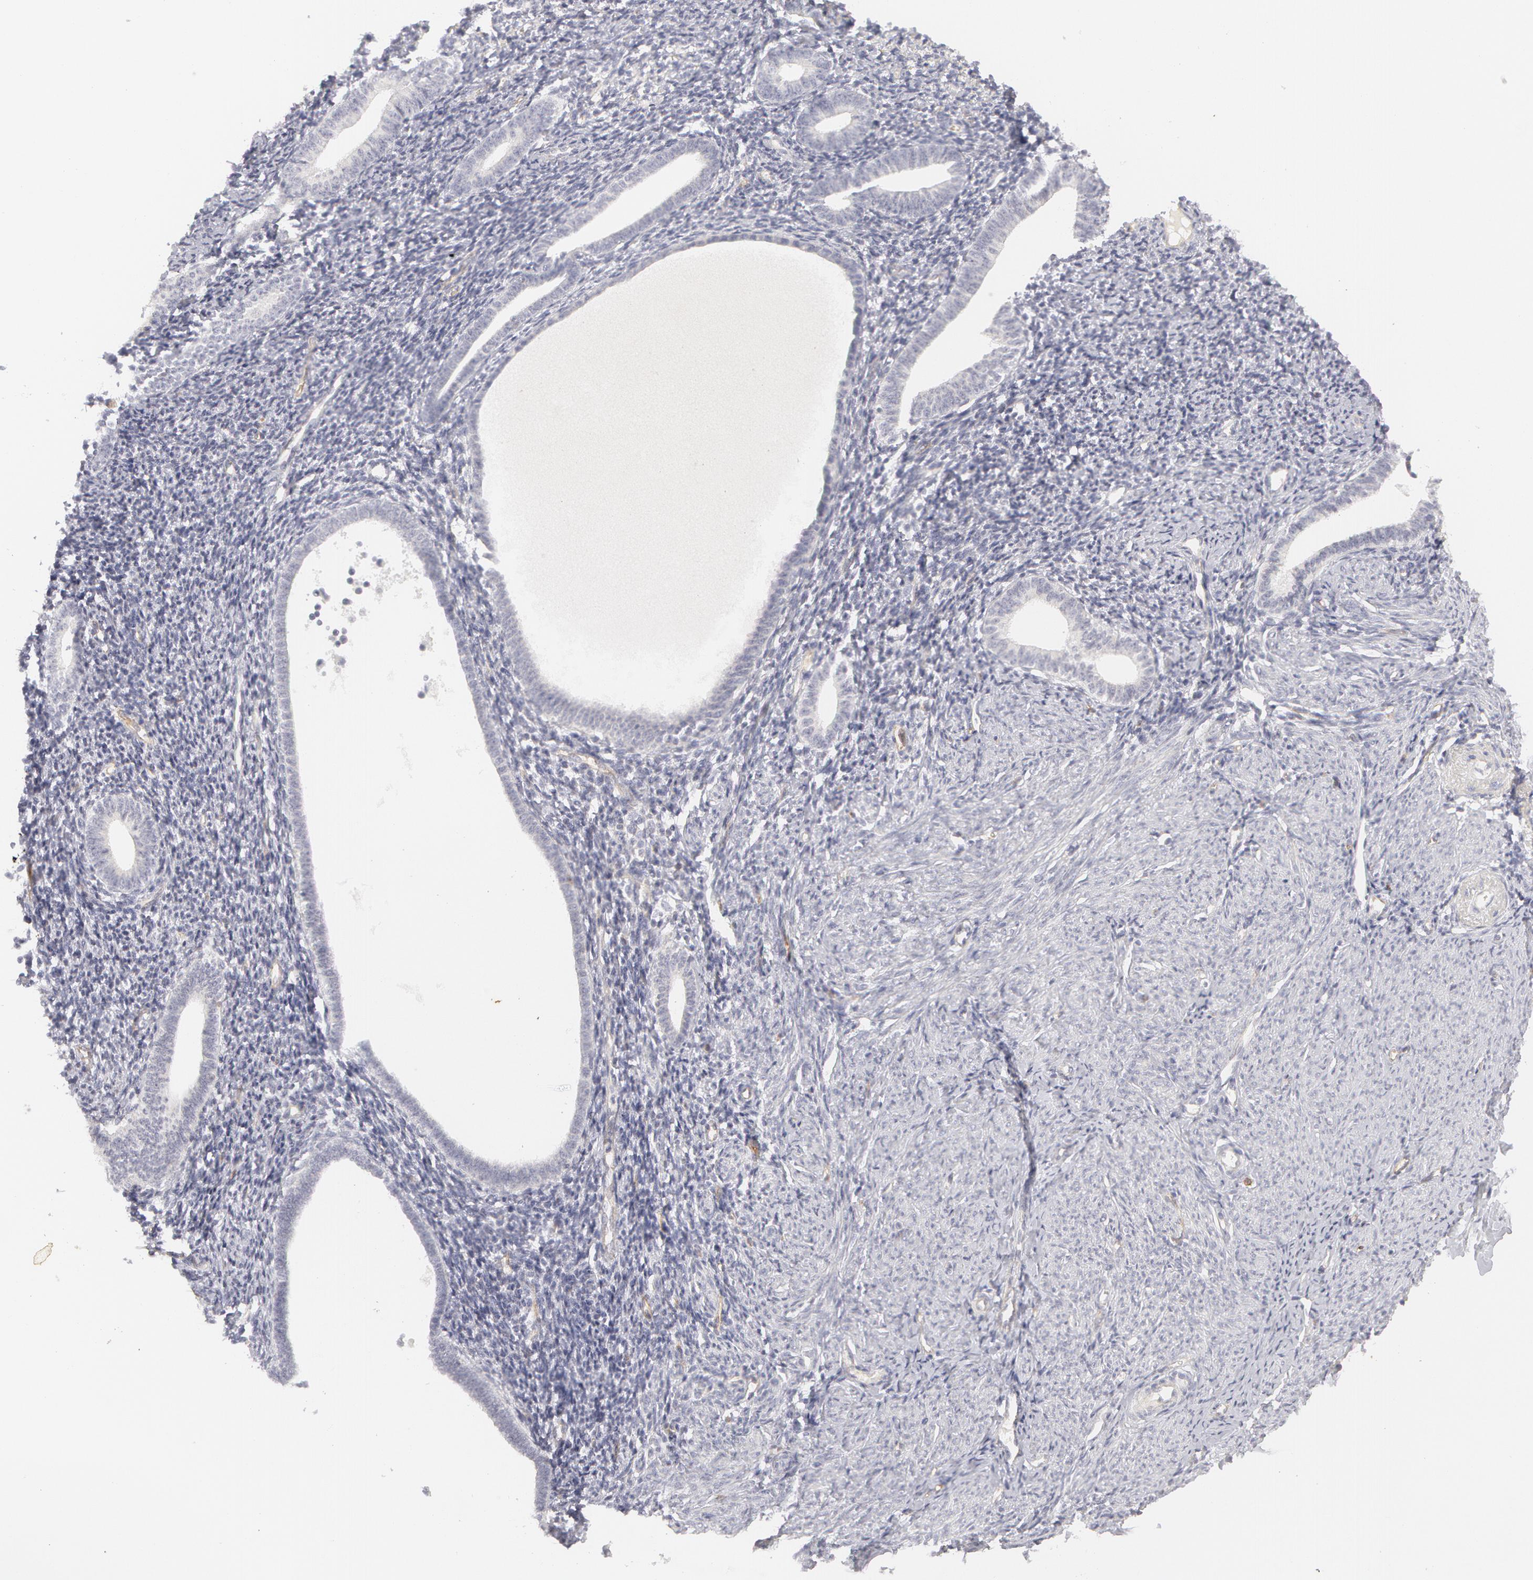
{"staining": {"intensity": "negative", "quantity": "none", "location": "none"}, "tissue": "endometrium", "cell_type": "Cells in endometrial stroma", "image_type": "normal", "snomed": [{"axis": "morphology", "description": "Normal tissue, NOS"}, {"axis": "topography", "description": "Endometrium"}], "caption": "The IHC image has no significant positivity in cells in endometrial stroma of endometrium. (Brightfield microscopy of DAB immunohistochemistry (IHC) at high magnification).", "gene": "ABCB1", "patient": {"sex": "female", "age": 52}}